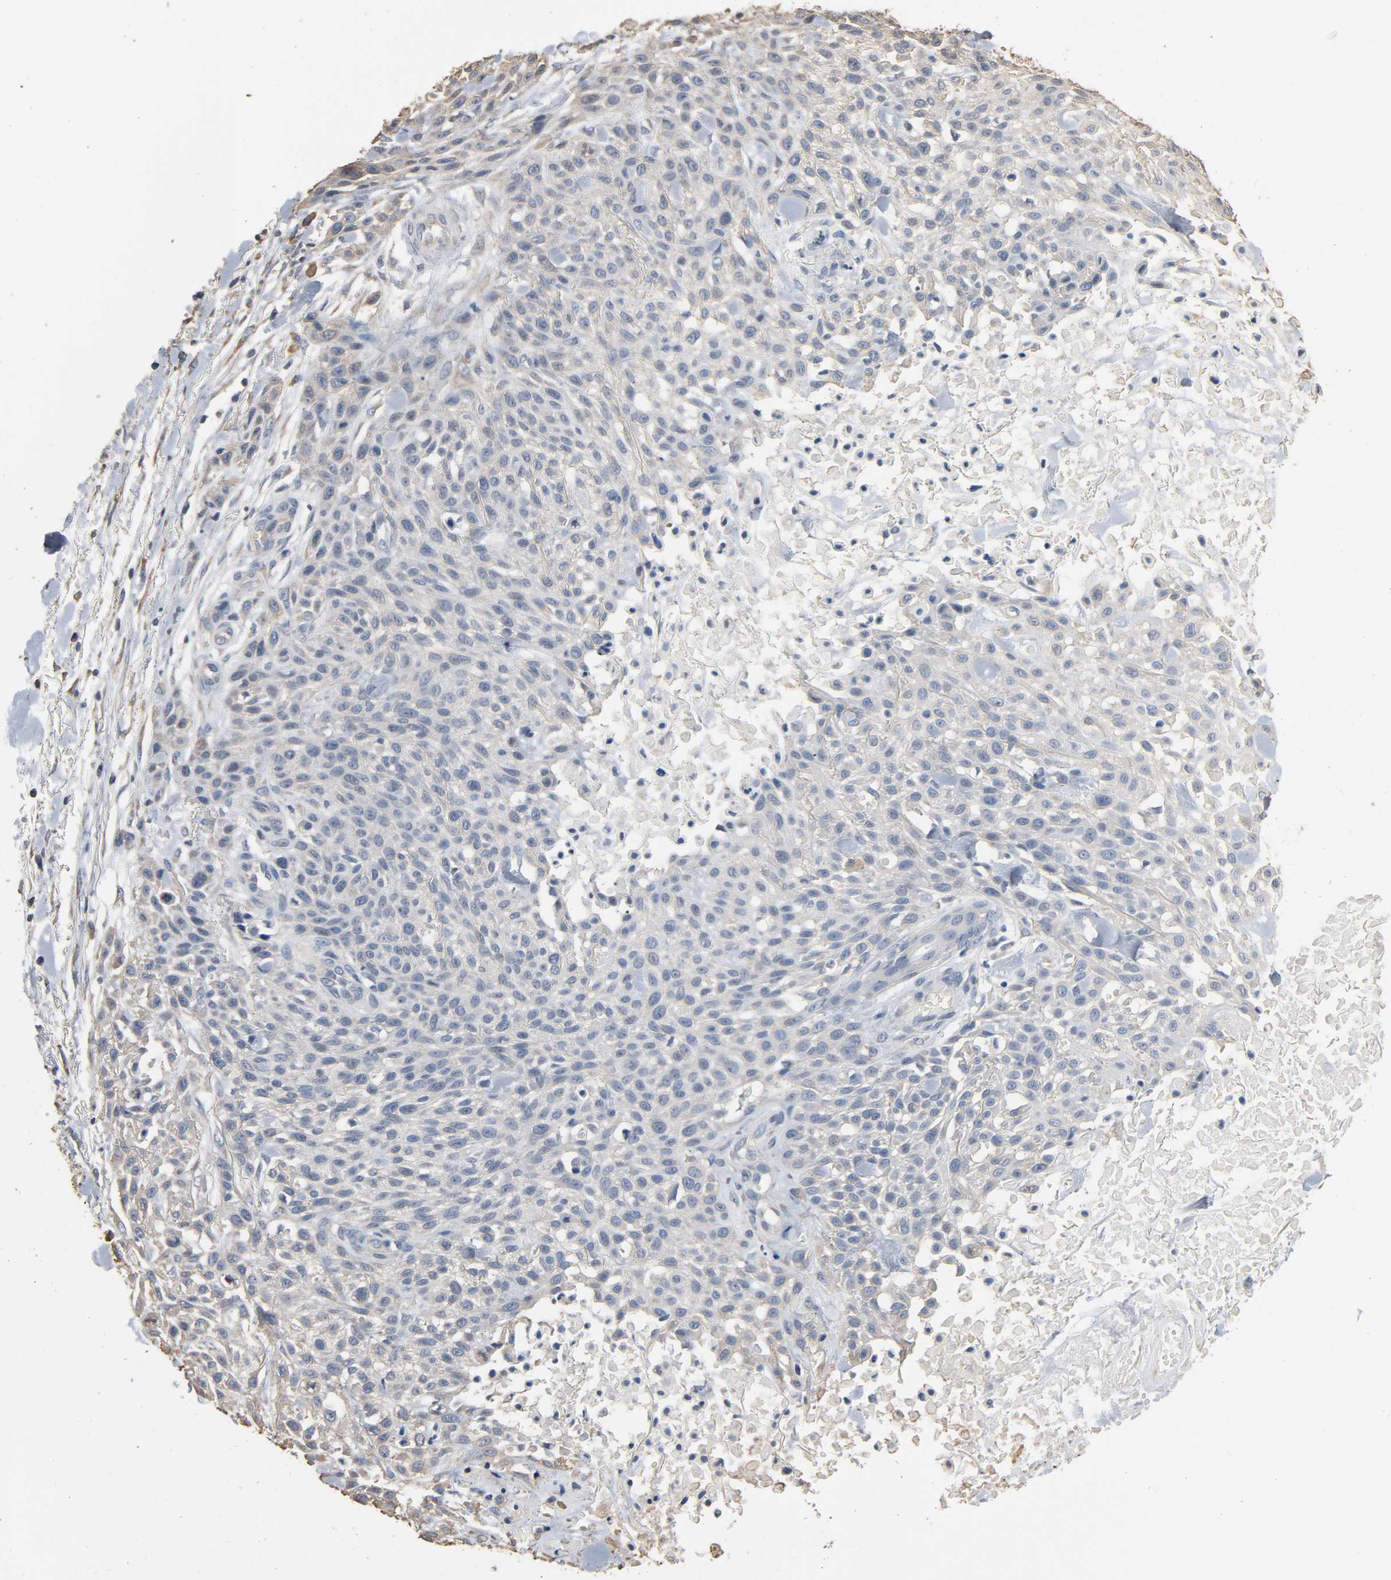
{"staining": {"intensity": "negative", "quantity": "none", "location": "none"}, "tissue": "skin cancer", "cell_type": "Tumor cells", "image_type": "cancer", "snomed": [{"axis": "morphology", "description": "Squamous cell carcinoma, NOS"}, {"axis": "topography", "description": "Skin"}], "caption": "This micrograph is of skin cancer stained with IHC to label a protein in brown with the nuclei are counter-stained blue. There is no staining in tumor cells.", "gene": "SOX6", "patient": {"sex": "female", "age": 42}}